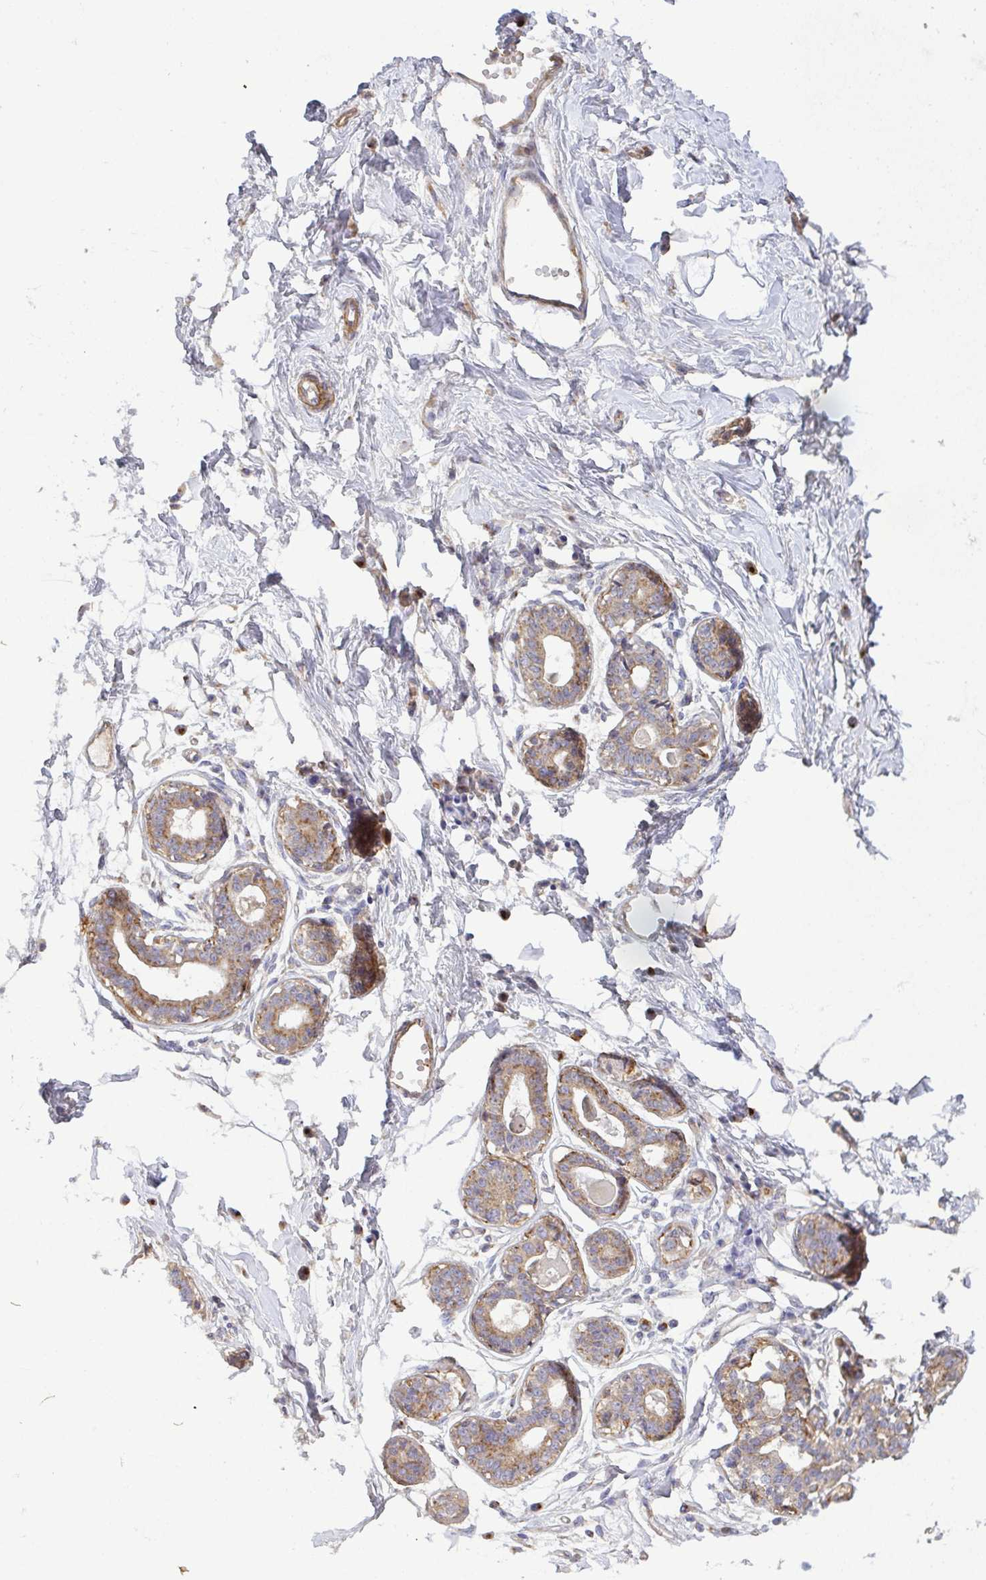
{"staining": {"intensity": "weak", "quantity": "<25%", "location": "cytoplasmic/membranous"}, "tissue": "breast", "cell_type": "Adipocytes", "image_type": "normal", "snomed": [{"axis": "morphology", "description": "Normal tissue, NOS"}, {"axis": "topography", "description": "Breast"}], "caption": "IHC histopathology image of benign human breast stained for a protein (brown), which displays no staining in adipocytes. The staining is performed using DAB brown chromogen with nuclei counter-stained in using hematoxylin.", "gene": "TM9SF4", "patient": {"sex": "female", "age": 45}}